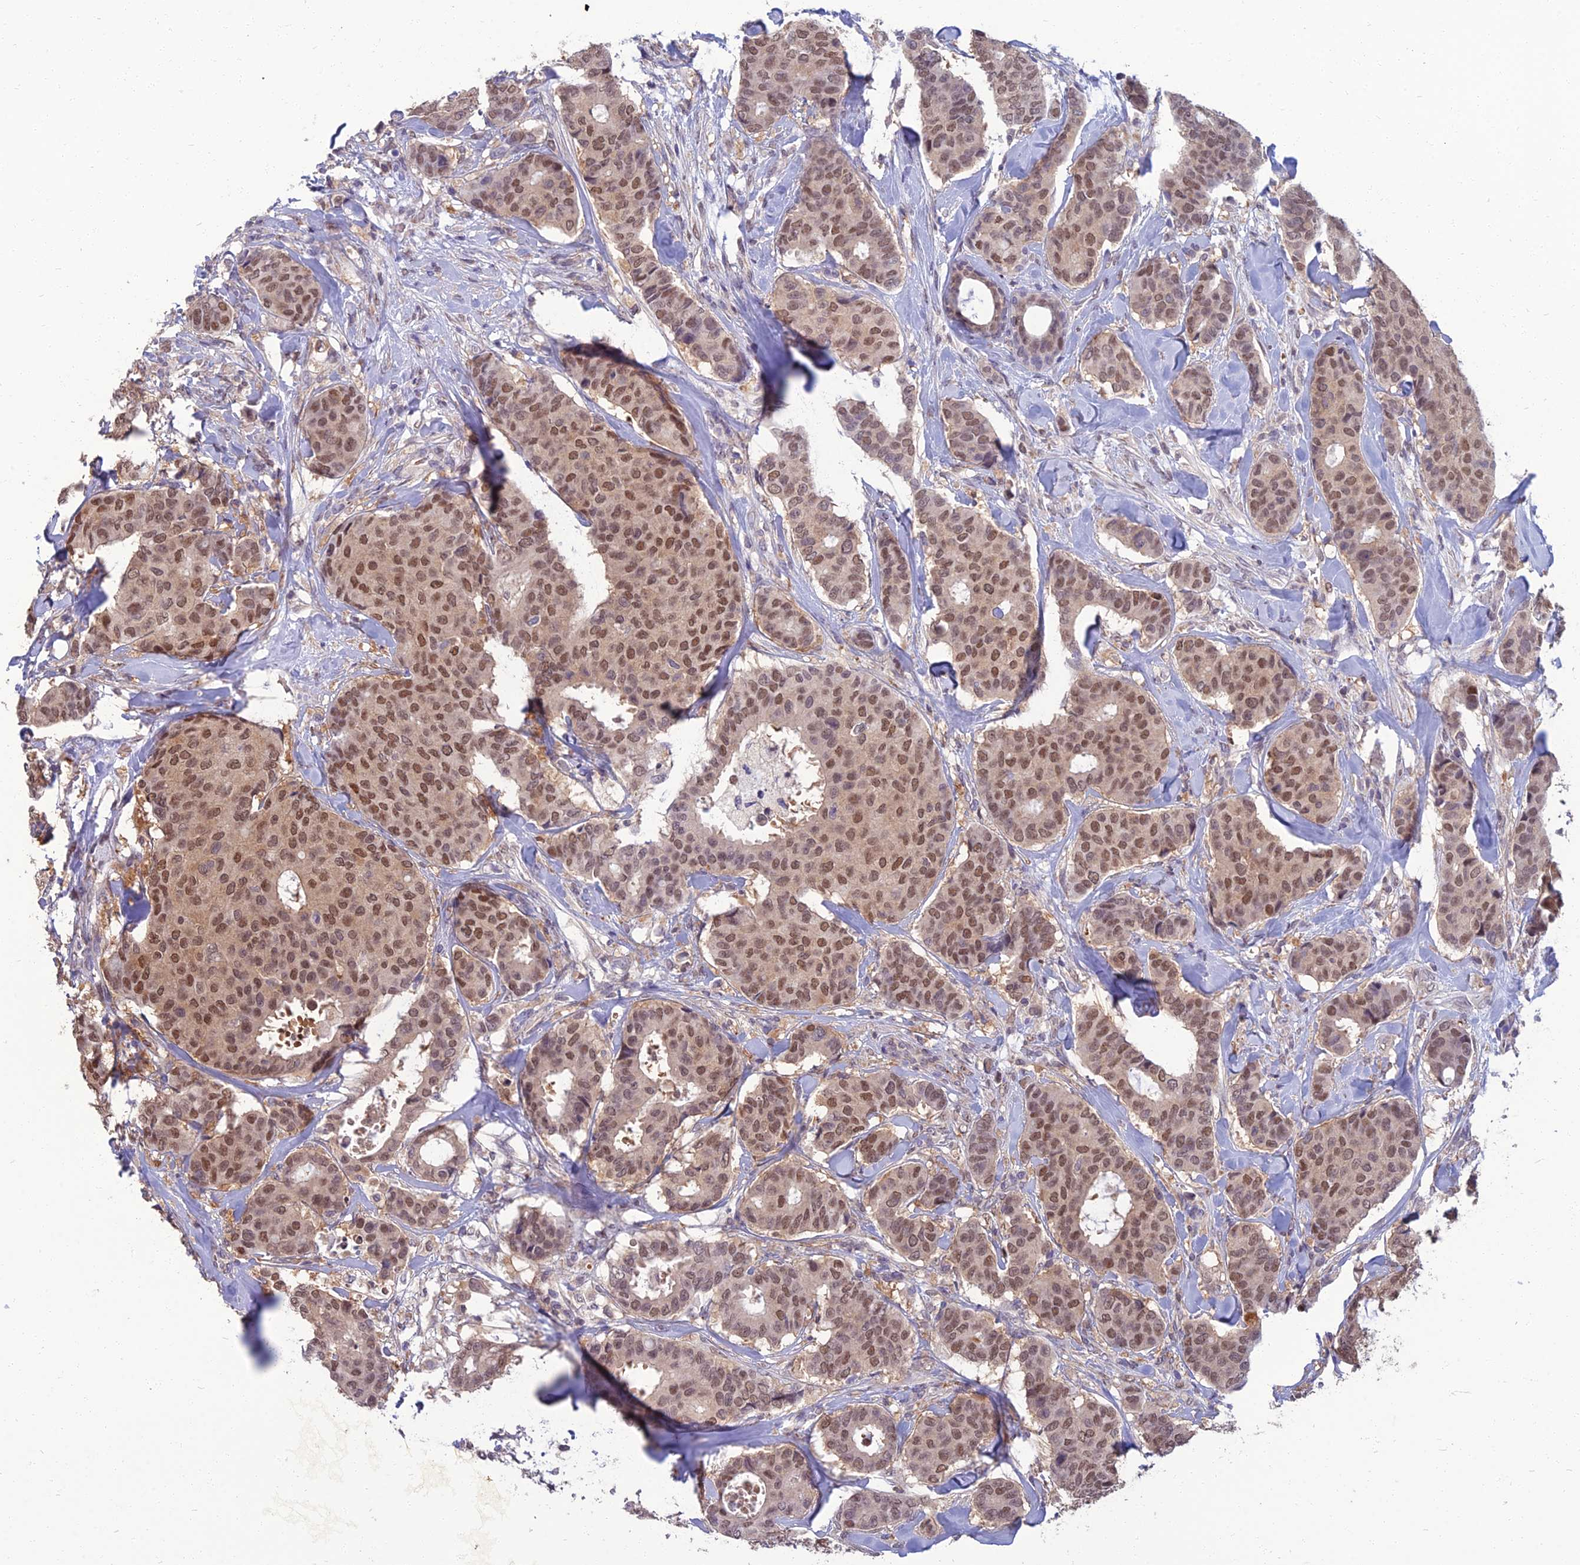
{"staining": {"intensity": "moderate", "quantity": ">75%", "location": "nuclear"}, "tissue": "breast cancer", "cell_type": "Tumor cells", "image_type": "cancer", "snomed": [{"axis": "morphology", "description": "Duct carcinoma"}, {"axis": "topography", "description": "Breast"}], "caption": "A medium amount of moderate nuclear positivity is seen in about >75% of tumor cells in breast cancer tissue.", "gene": "NR4A3", "patient": {"sex": "female", "age": 75}}